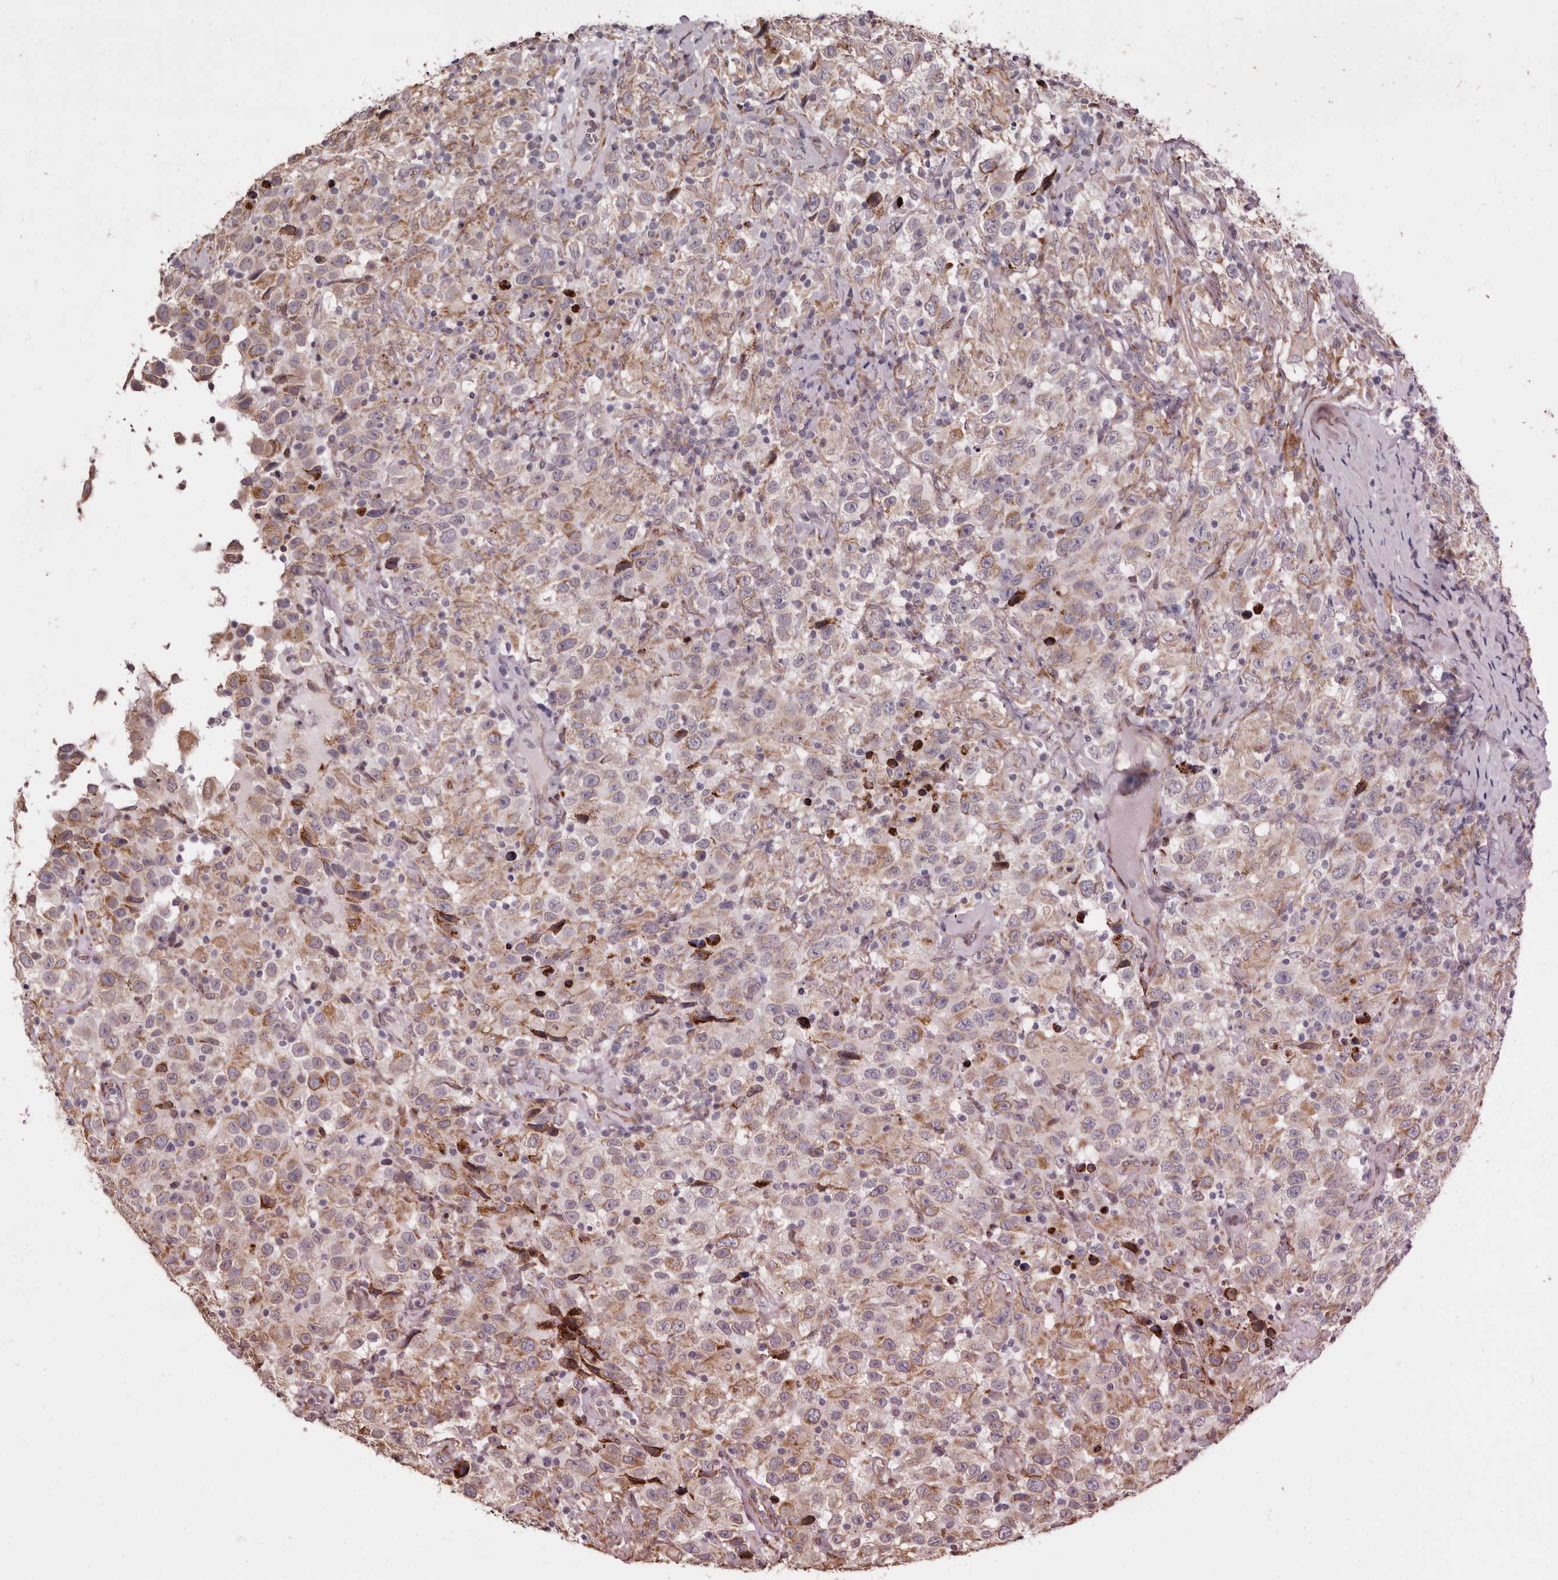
{"staining": {"intensity": "moderate", "quantity": "<25%", "location": "cytoplasmic/membranous"}, "tissue": "testis cancer", "cell_type": "Tumor cells", "image_type": "cancer", "snomed": [{"axis": "morphology", "description": "Seminoma, NOS"}, {"axis": "topography", "description": "Testis"}], "caption": "DAB immunohistochemical staining of testis cancer (seminoma) exhibits moderate cytoplasmic/membranous protein expression in about <25% of tumor cells. Nuclei are stained in blue.", "gene": "PIGX", "patient": {"sex": "male", "age": 41}}